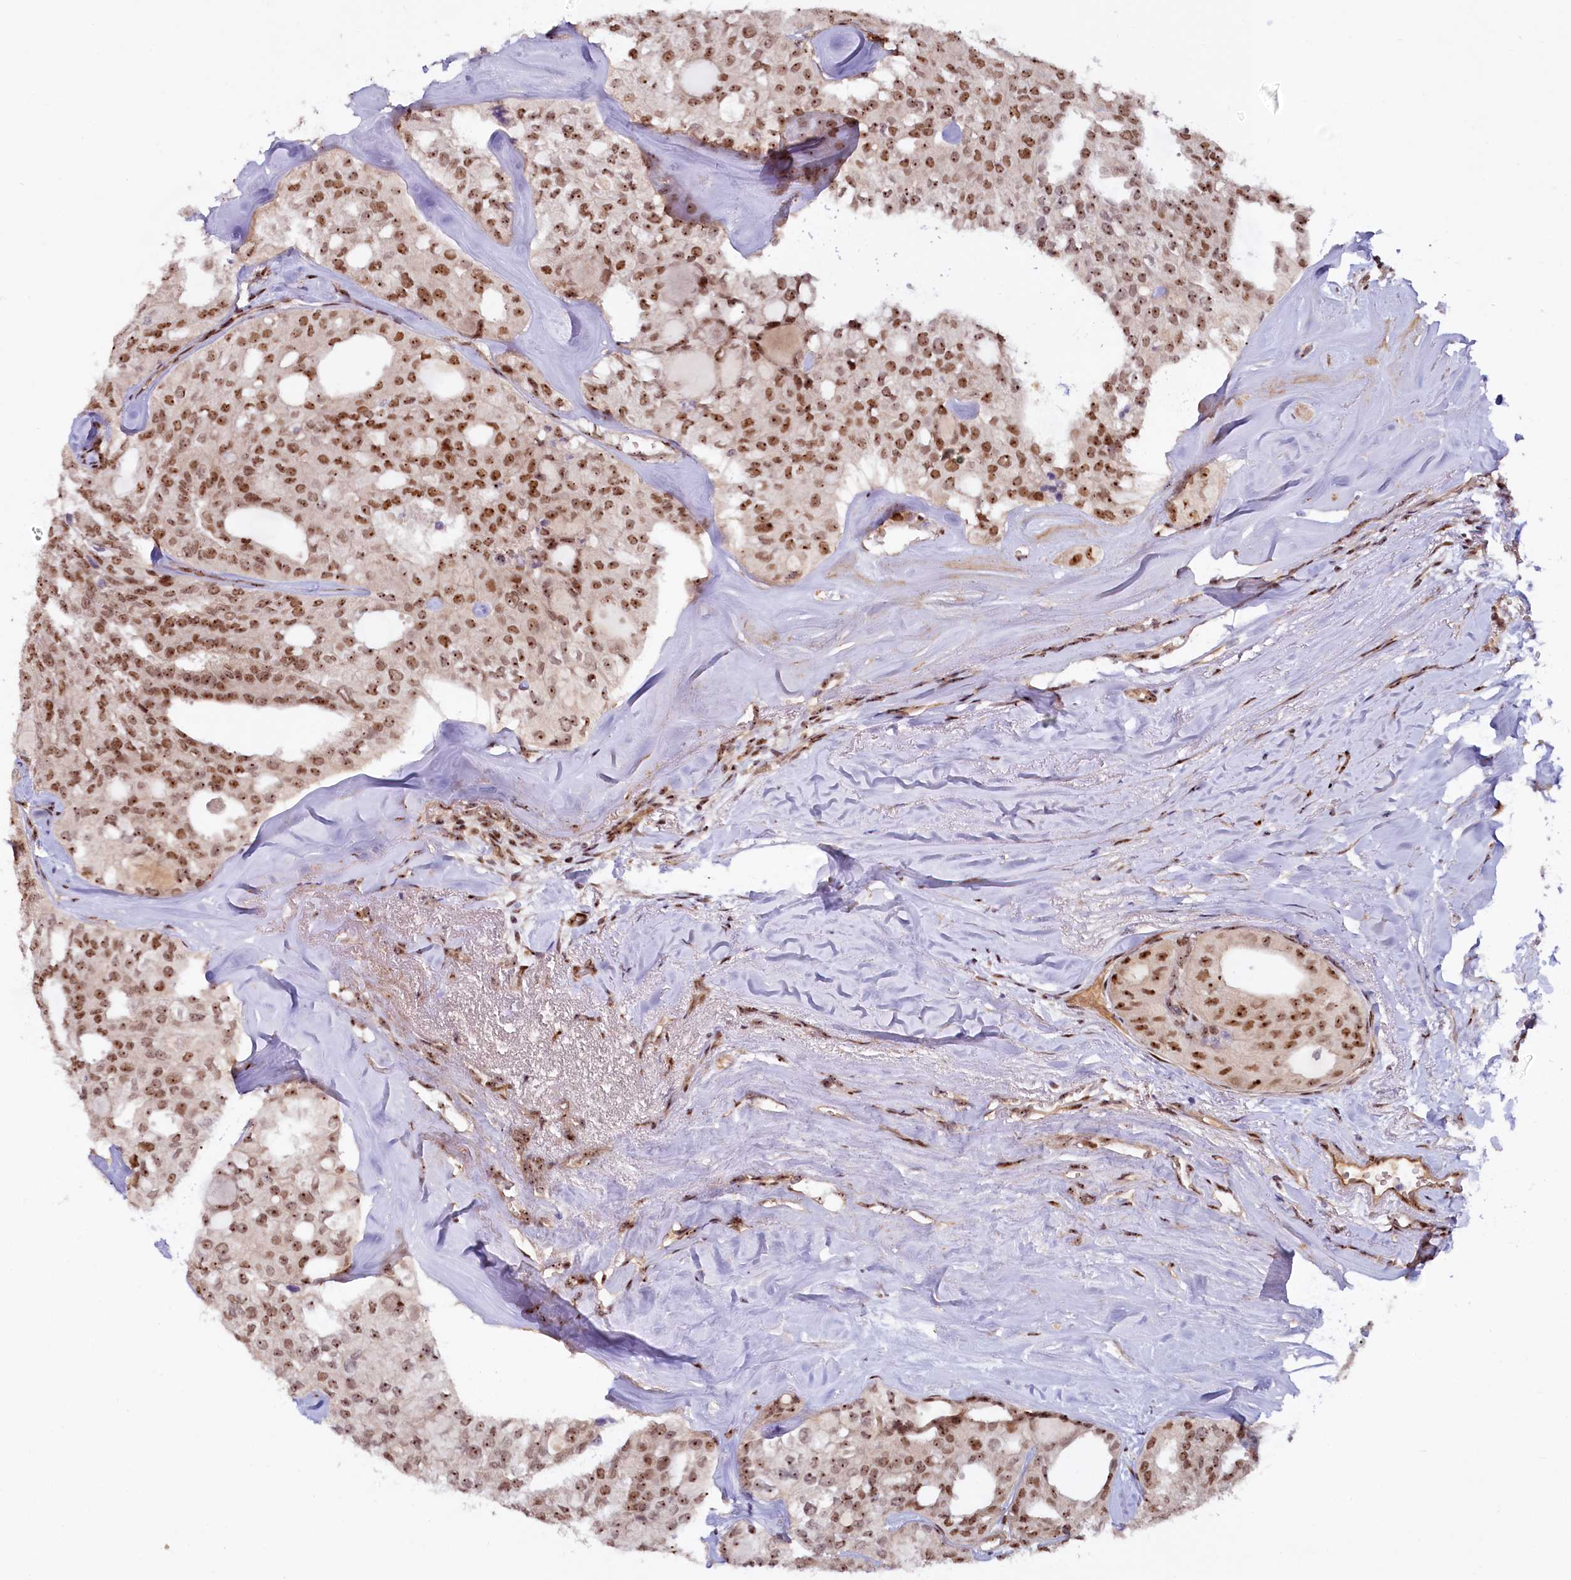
{"staining": {"intensity": "moderate", "quantity": ">75%", "location": "nuclear"}, "tissue": "thyroid cancer", "cell_type": "Tumor cells", "image_type": "cancer", "snomed": [{"axis": "morphology", "description": "Follicular adenoma carcinoma, NOS"}, {"axis": "topography", "description": "Thyroid gland"}], "caption": "Moderate nuclear expression for a protein is seen in about >75% of tumor cells of thyroid follicular adenoma carcinoma using immunohistochemistry (IHC).", "gene": "TCOF1", "patient": {"sex": "male", "age": 75}}